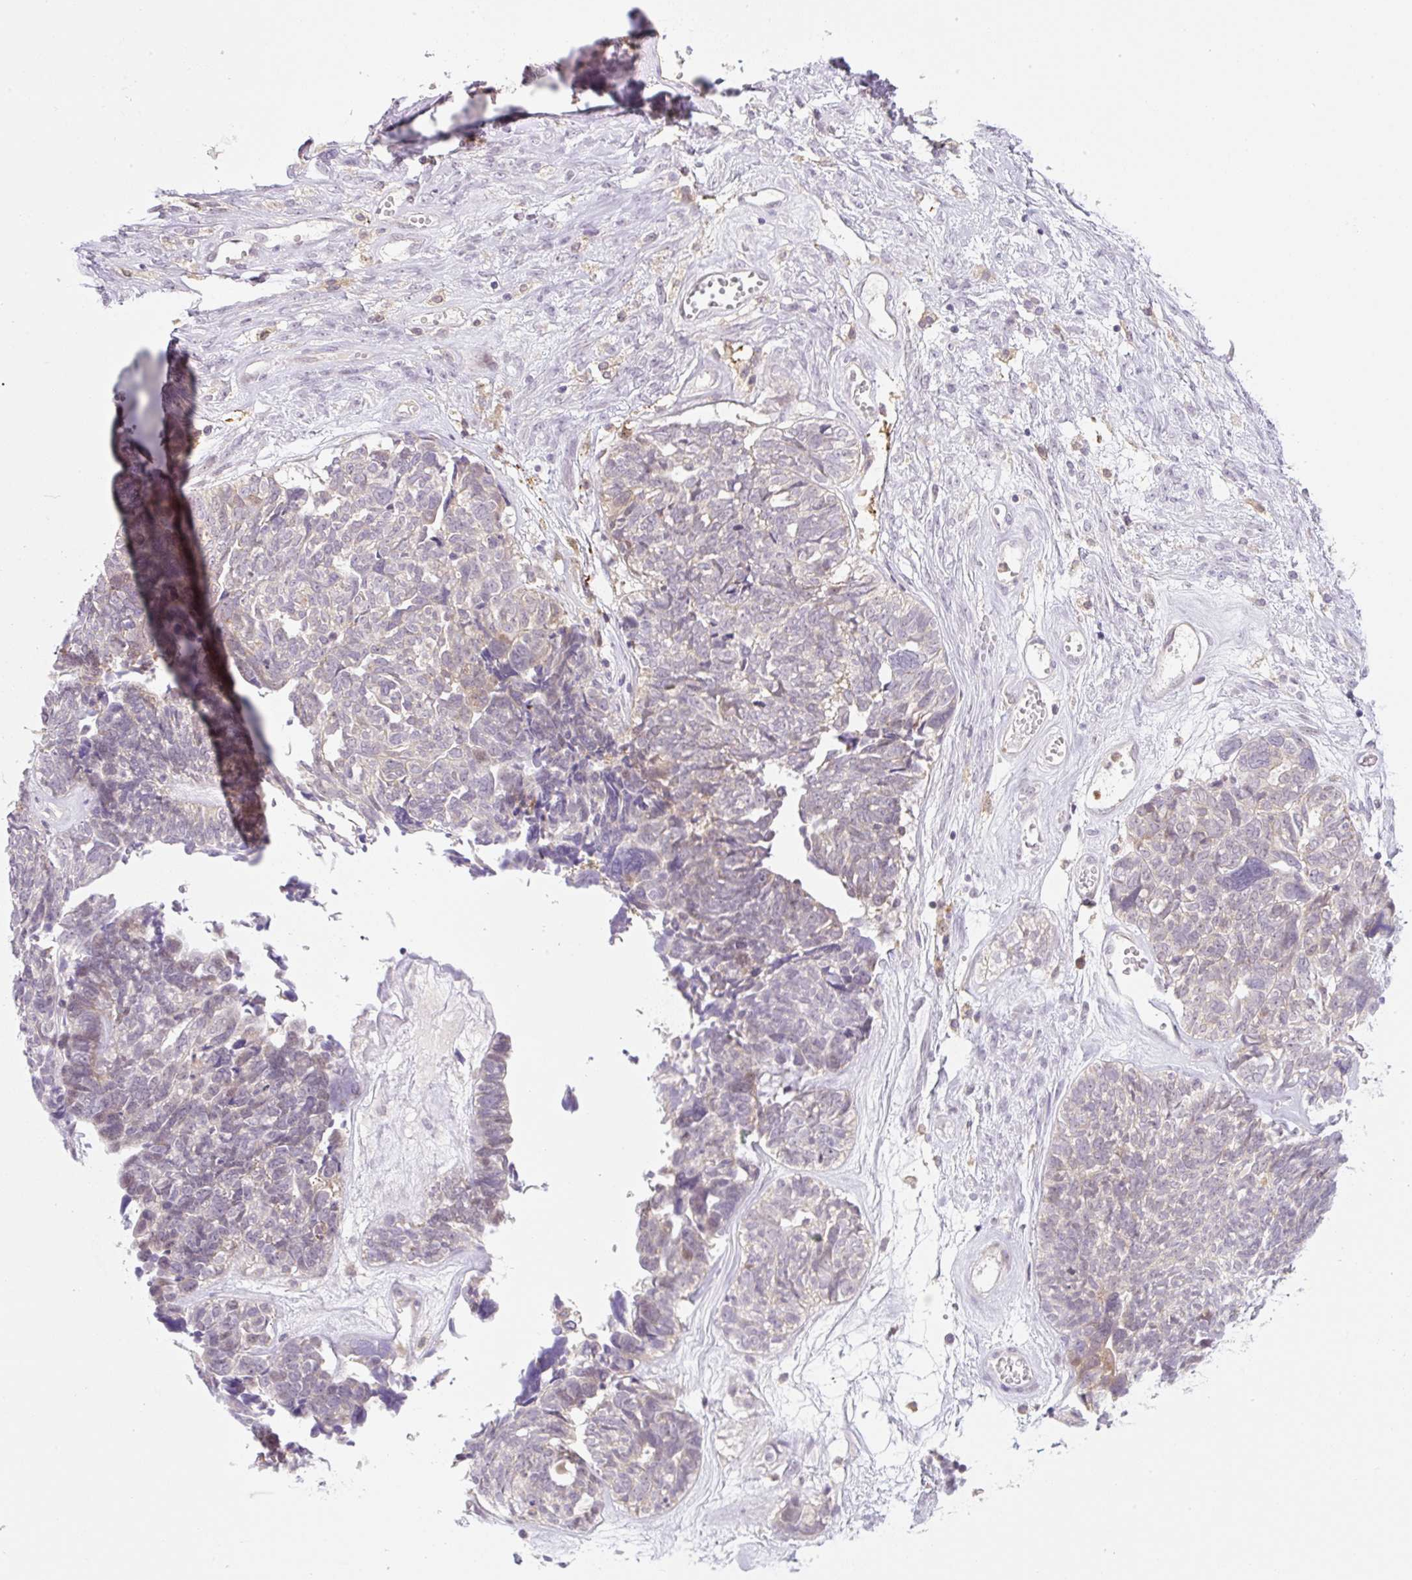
{"staining": {"intensity": "weak", "quantity": "<25%", "location": "cytoplasmic/membranous"}, "tissue": "ovarian cancer", "cell_type": "Tumor cells", "image_type": "cancer", "snomed": [{"axis": "morphology", "description": "Cystadenocarcinoma, serous, NOS"}, {"axis": "topography", "description": "Ovary"}], "caption": "The micrograph demonstrates no significant positivity in tumor cells of ovarian cancer.", "gene": "OMA1", "patient": {"sex": "female", "age": 79}}